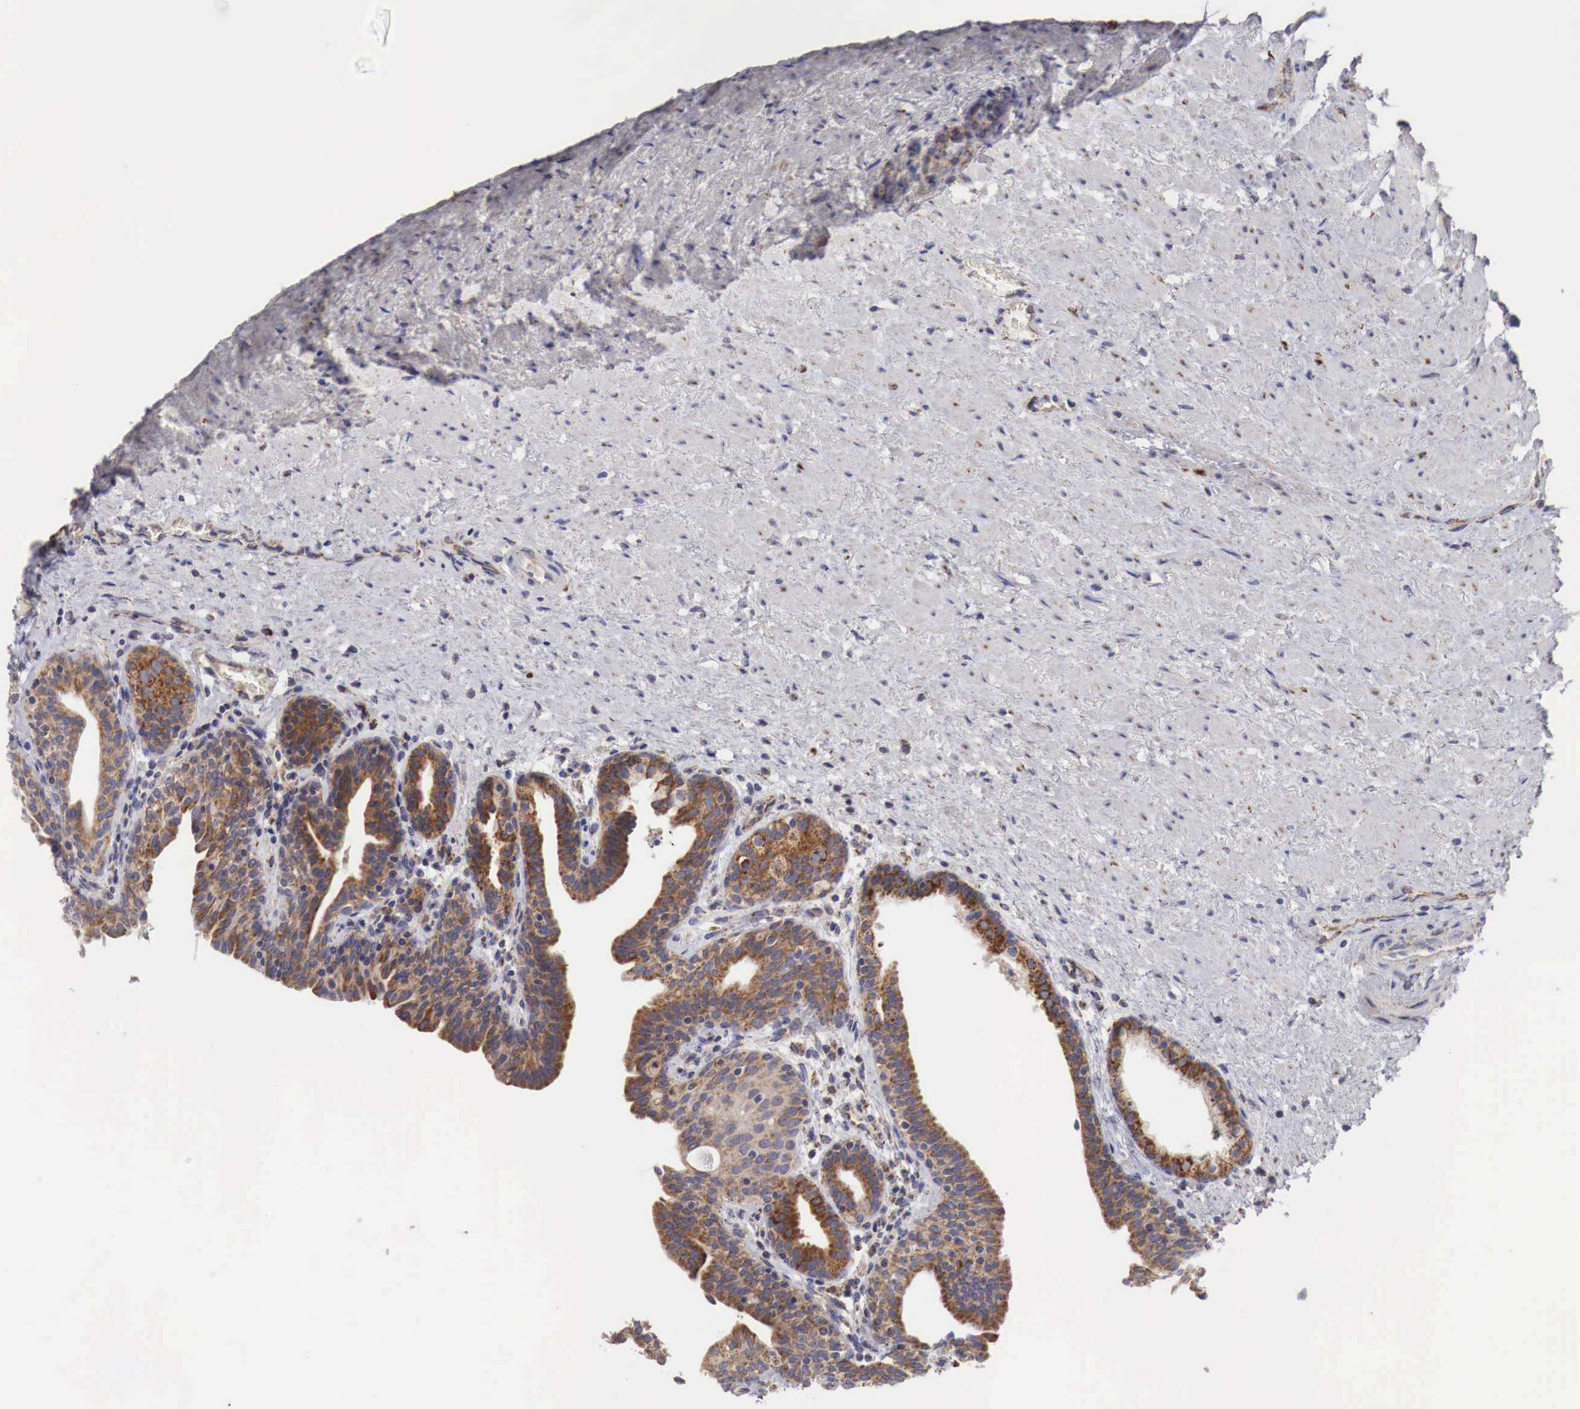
{"staining": {"intensity": "moderate", "quantity": ">75%", "location": "cytoplasmic/membranous"}, "tissue": "prostate", "cell_type": "Glandular cells", "image_type": "normal", "snomed": [{"axis": "morphology", "description": "Normal tissue, NOS"}, {"axis": "topography", "description": "Prostate"}], "caption": "This is a micrograph of immunohistochemistry staining of benign prostate, which shows moderate positivity in the cytoplasmic/membranous of glandular cells.", "gene": "XPNPEP3", "patient": {"sex": "male", "age": 65}}